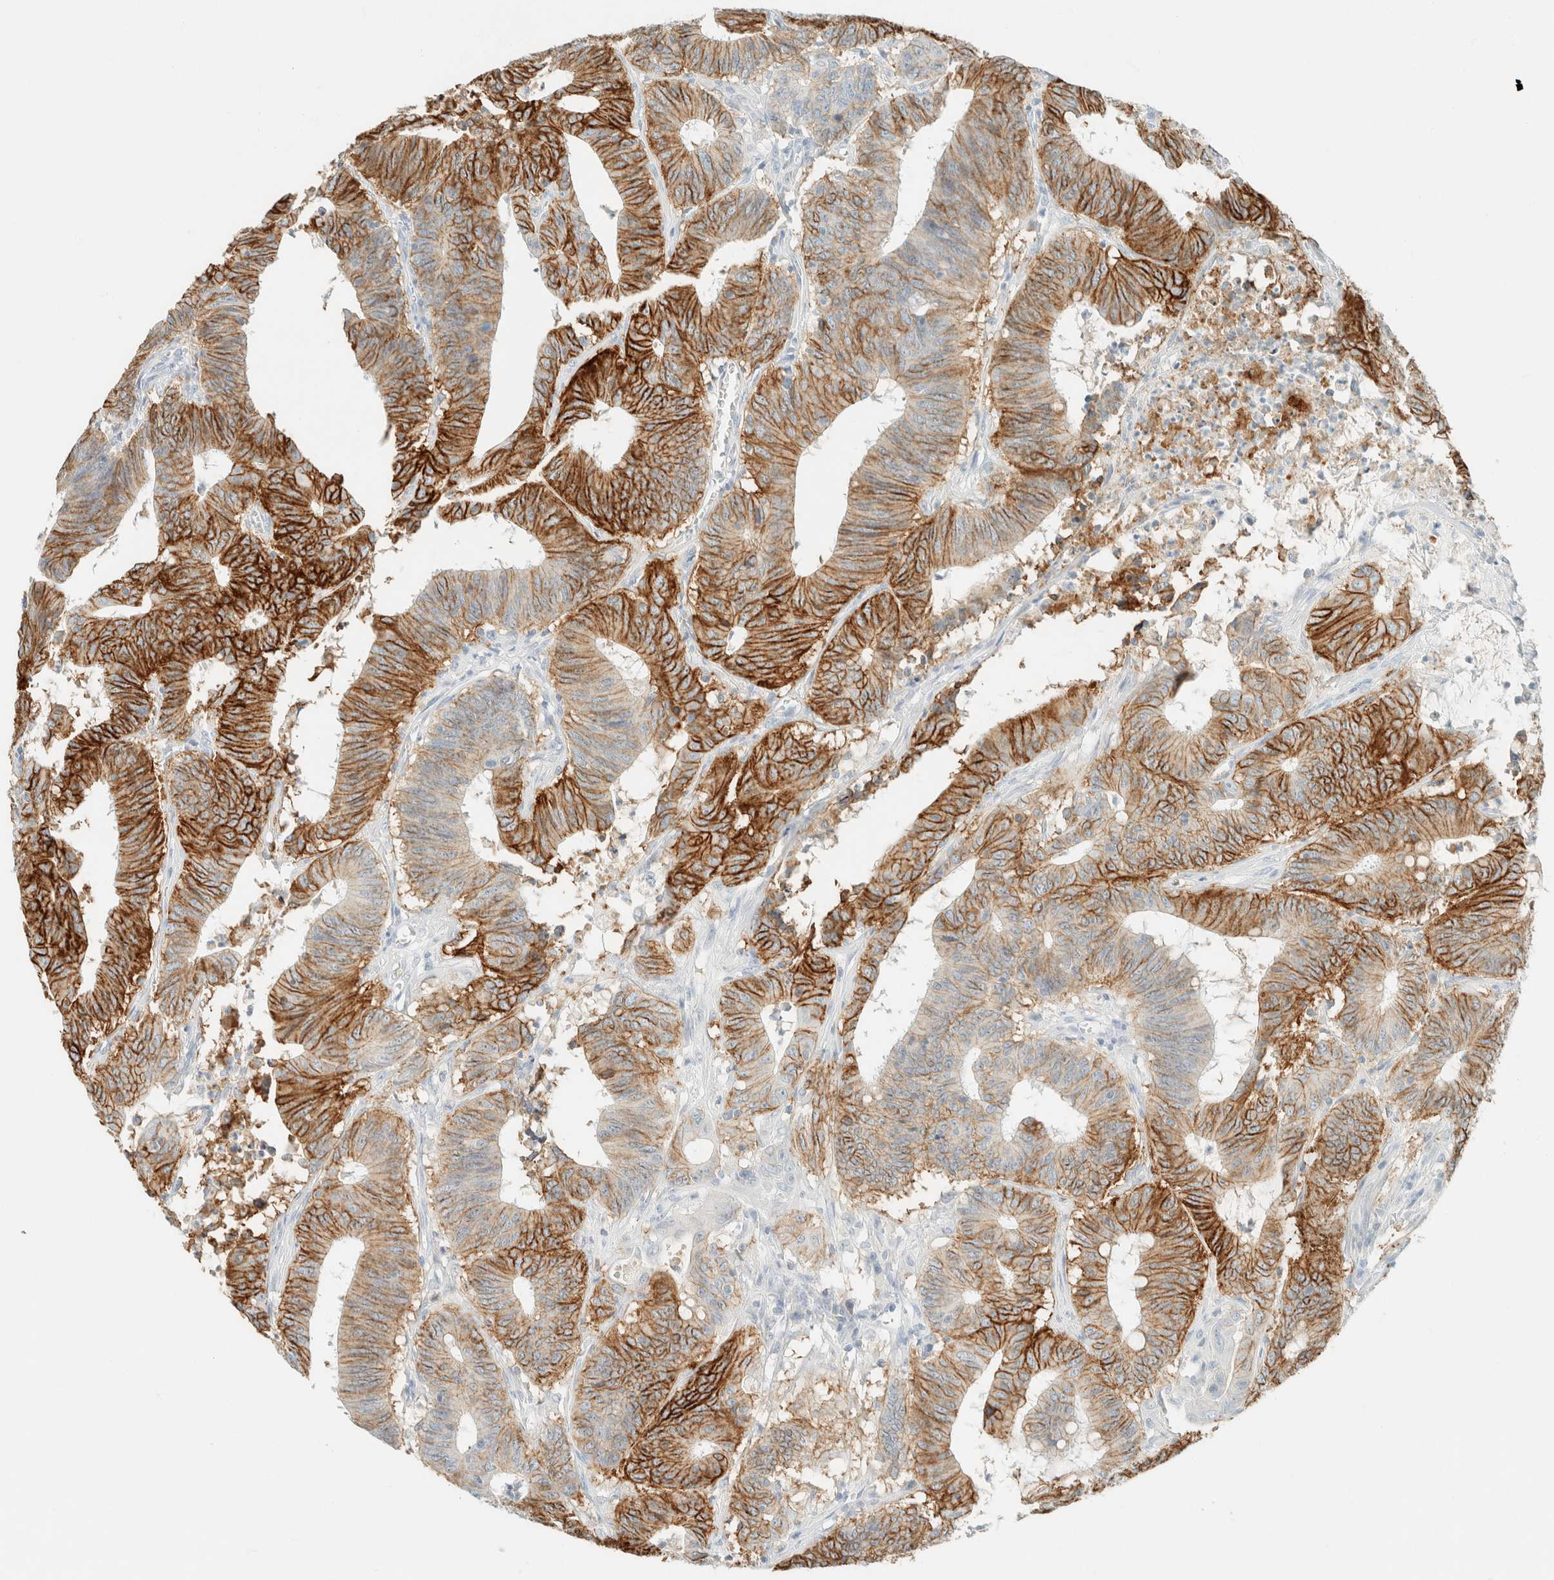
{"staining": {"intensity": "strong", "quantity": "25%-75%", "location": "cytoplasmic/membranous"}, "tissue": "colorectal cancer", "cell_type": "Tumor cells", "image_type": "cancer", "snomed": [{"axis": "morphology", "description": "Adenocarcinoma, NOS"}, {"axis": "topography", "description": "Colon"}], "caption": "IHC photomicrograph of neoplastic tissue: colorectal adenocarcinoma stained using immunohistochemistry reveals high levels of strong protein expression localized specifically in the cytoplasmic/membranous of tumor cells, appearing as a cytoplasmic/membranous brown color.", "gene": "GPA33", "patient": {"sex": "male", "age": 45}}